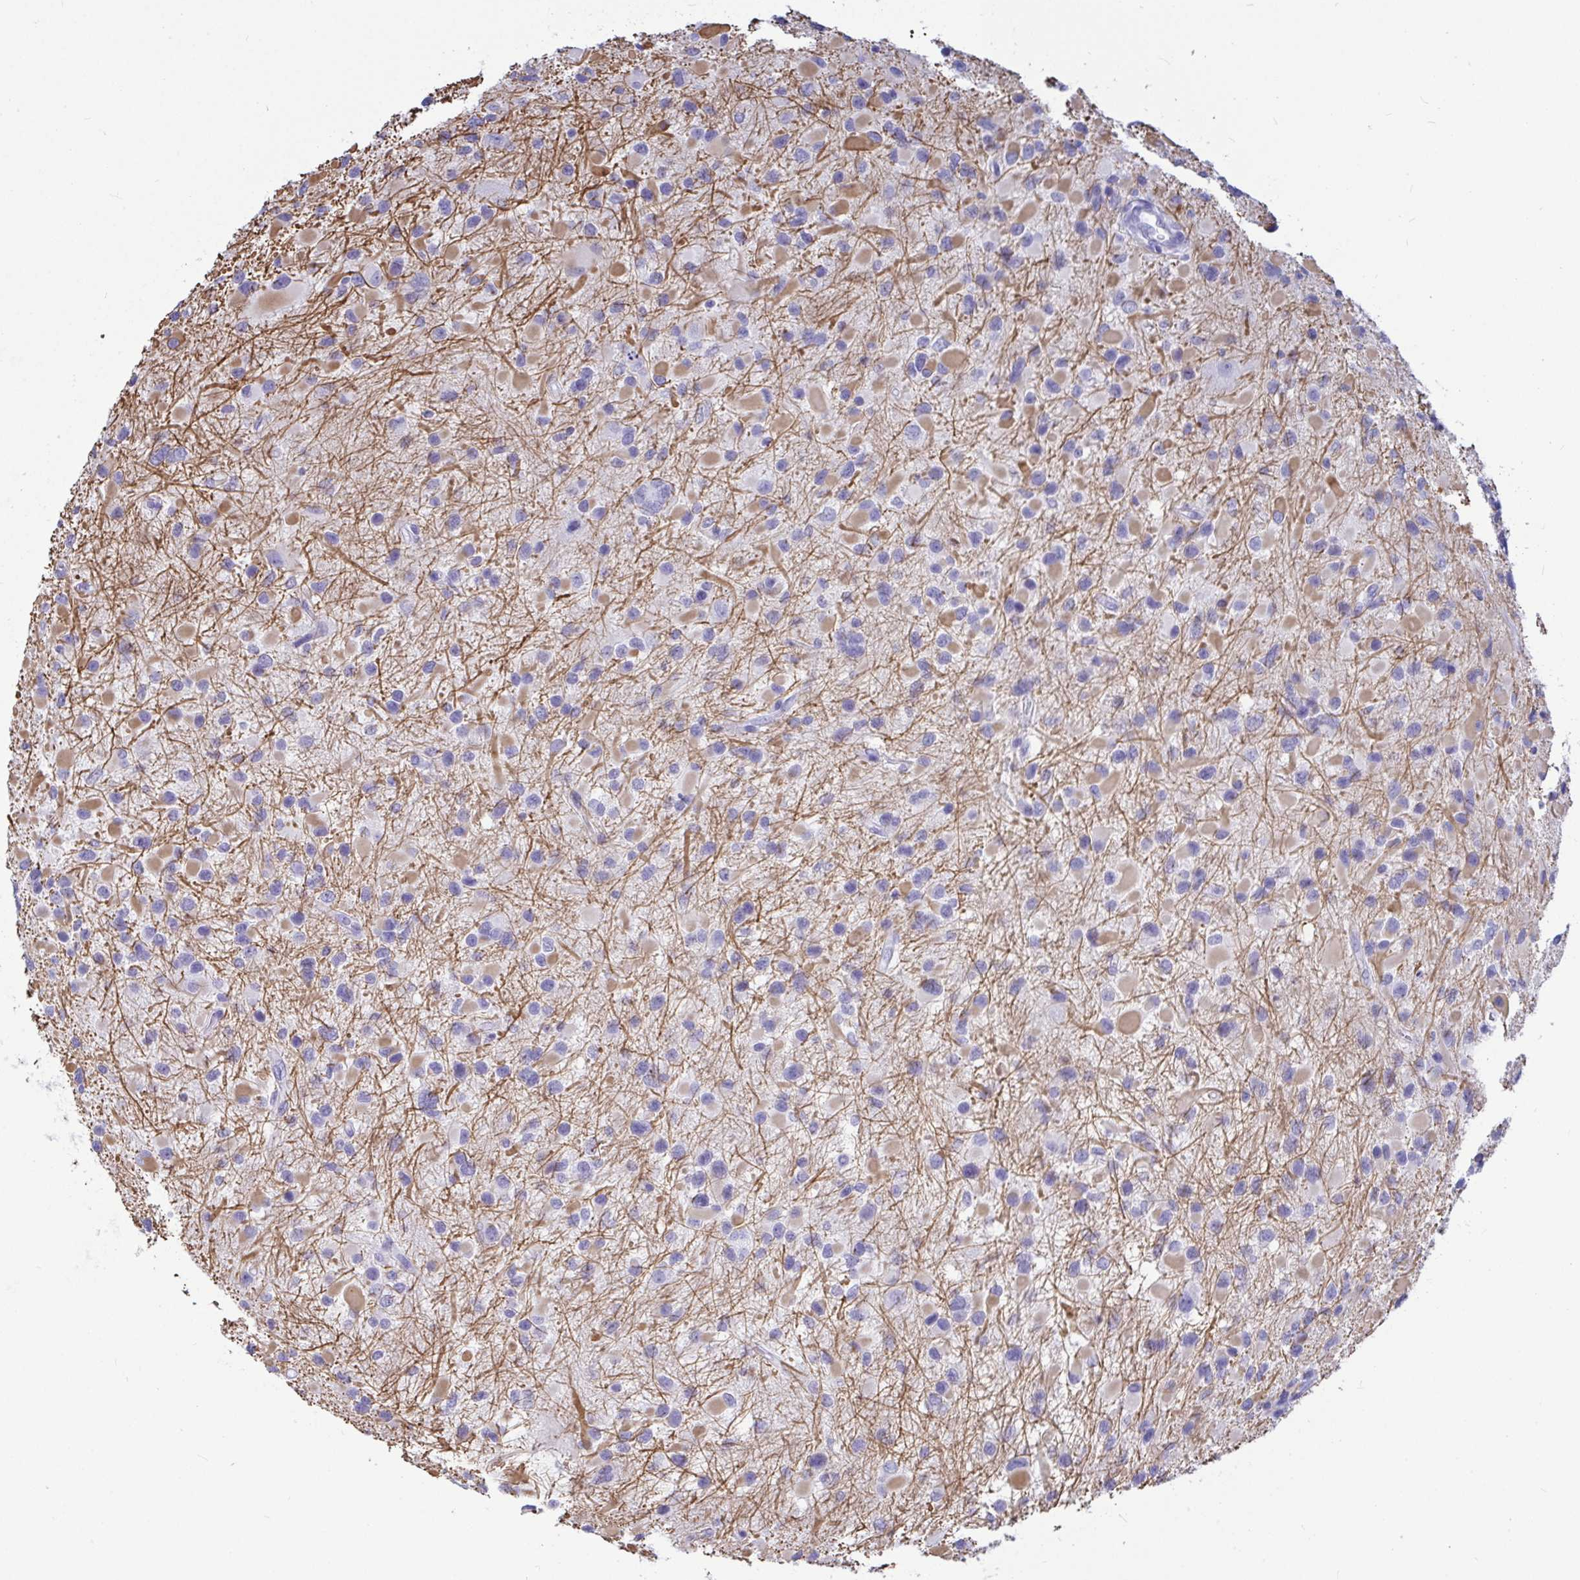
{"staining": {"intensity": "negative", "quantity": "none", "location": "none"}, "tissue": "glioma", "cell_type": "Tumor cells", "image_type": "cancer", "snomed": [{"axis": "morphology", "description": "Glioma, malignant, Low grade"}, {"axis": "topography", "description": "Brain"}], "caption": "High magnification brightfield microscopy of malignant low-grade glioma stained with DAB (3,3'-diaminobenzidine) (brown) and counterstained with hematoxylin (blue): tumor cells show no significant staining.", "gene": "OR5J2", "patient": {"sex": "female", "age": 32}}